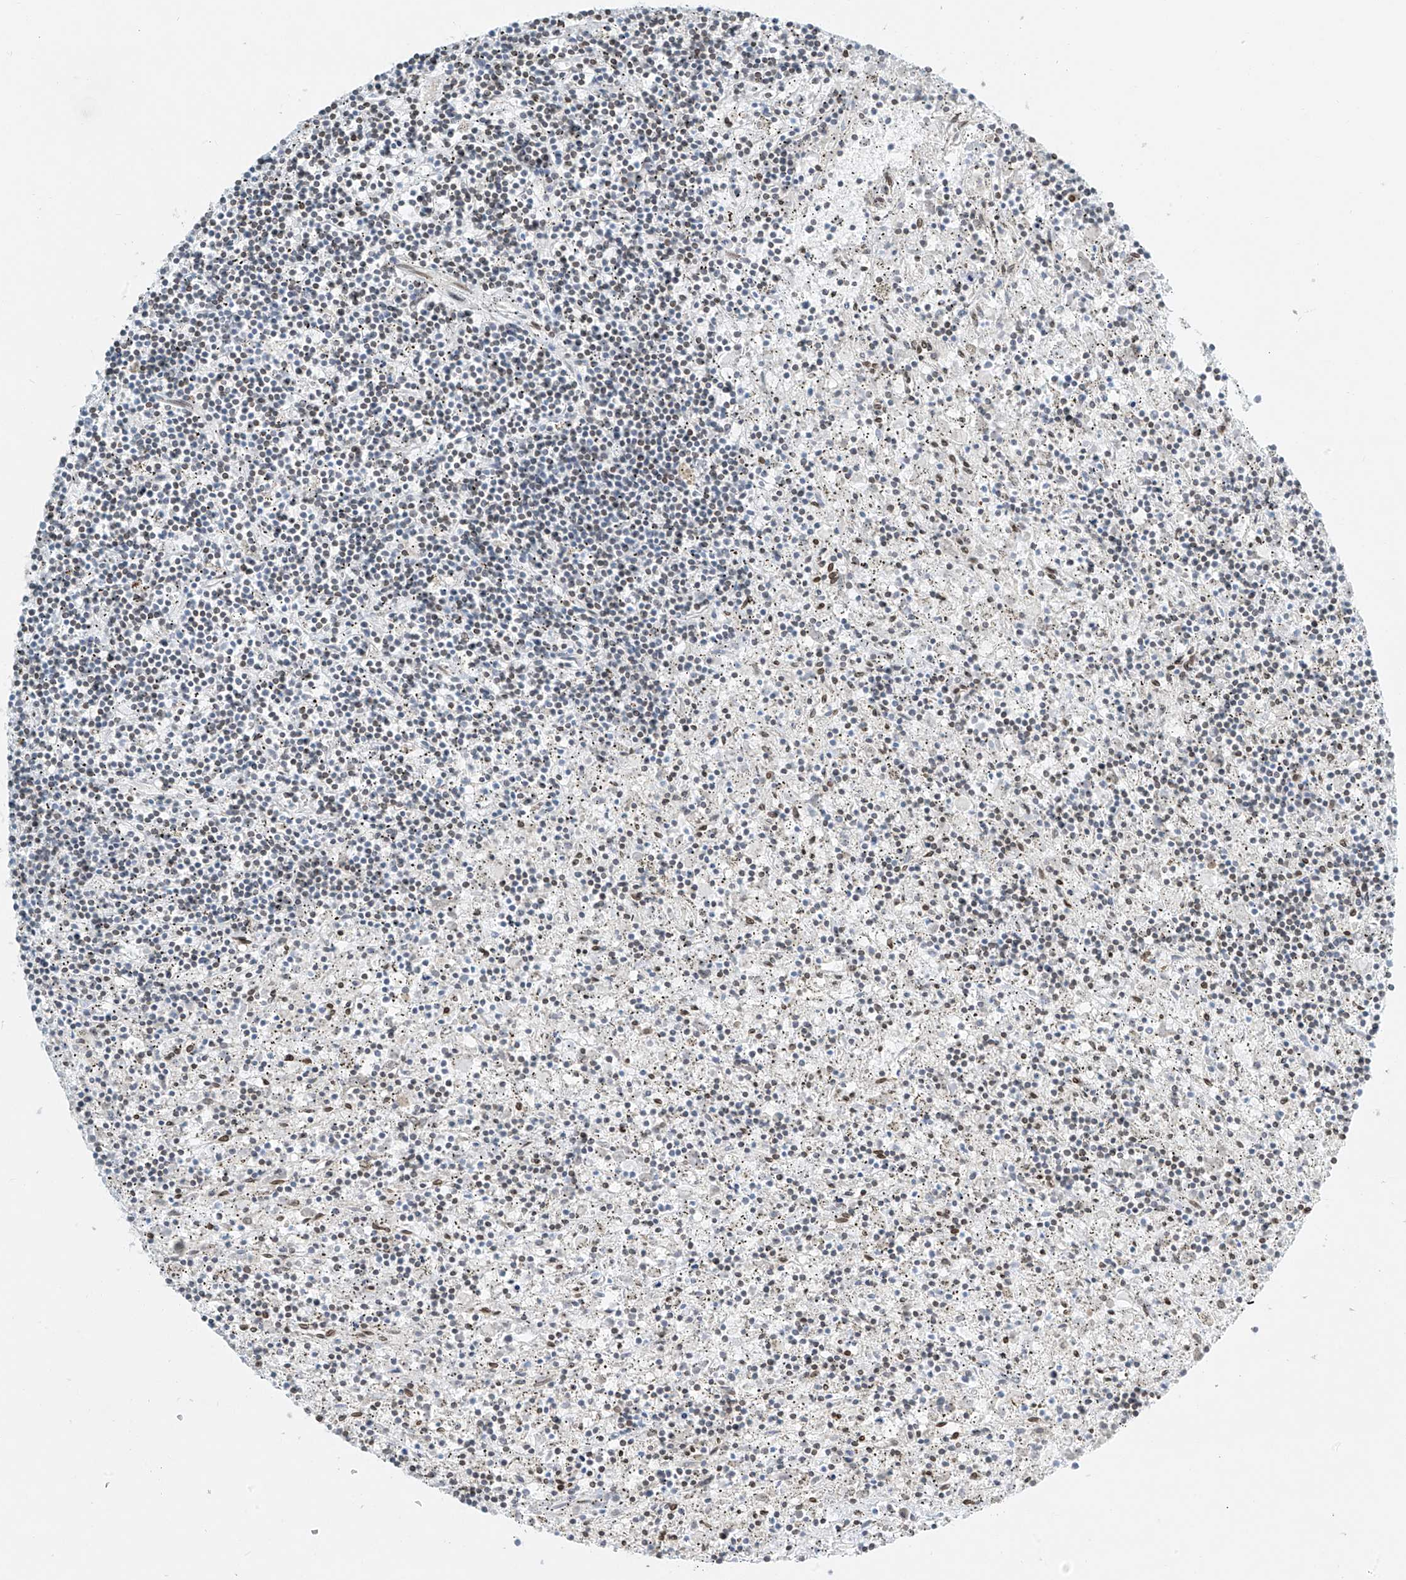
{"staining": {"intensity": "negative", "quantity": "none", "location": "none"}, "tissue": "lymphoma", "cell_type": "Tumor cells", "image_type": "cancer", "snomed": [{"axis": "morphology", "description": "Malignant lymphoma, non-Hodgkin's type, Low grade"}, {"axis": "topography", "description": "Spleen"}], "caption": "The micrograph reveals no significant expression in tumor cells of lymphoma. Nuclei are stained in blue.", "gene": "SAMD15", "patient": {"sex": "male", "age": 76}}